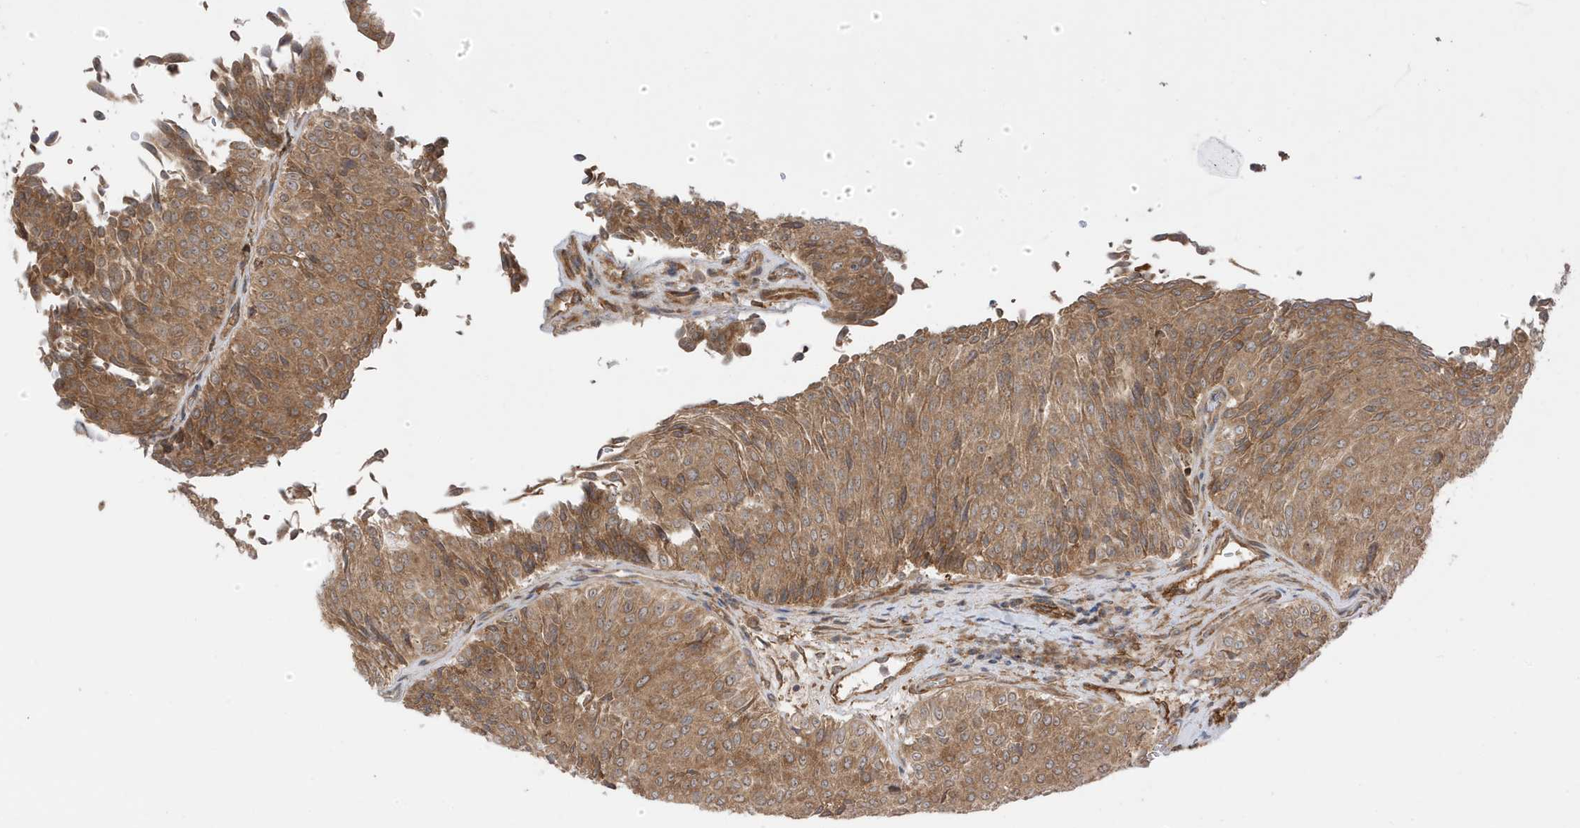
{"staining": {"intensity": "moderate", "quantity": ">75%", "location": "cytoplasmic/membranous"}, "tissue": "urothelial cancer", "cell_type": "Tumor cells", "image_type": "cancer", "snomed": [{"axis": "morphology", "description": "Urothelial carcinoma, Low grade"}, {"axis": "topography", "description": "Urinary bladder"}], "caption": "Urothelial carcinoma (low-grade) stained with immunohistochemistry exhibits moderate cytoplasmic/membranous expression in about >75% of tumor cells. (brown staining indicates protein expression, while blue staining denotes nuclei).", "gene": "CDC42EP3", "patient": {"sex": "male", "age": 78}}